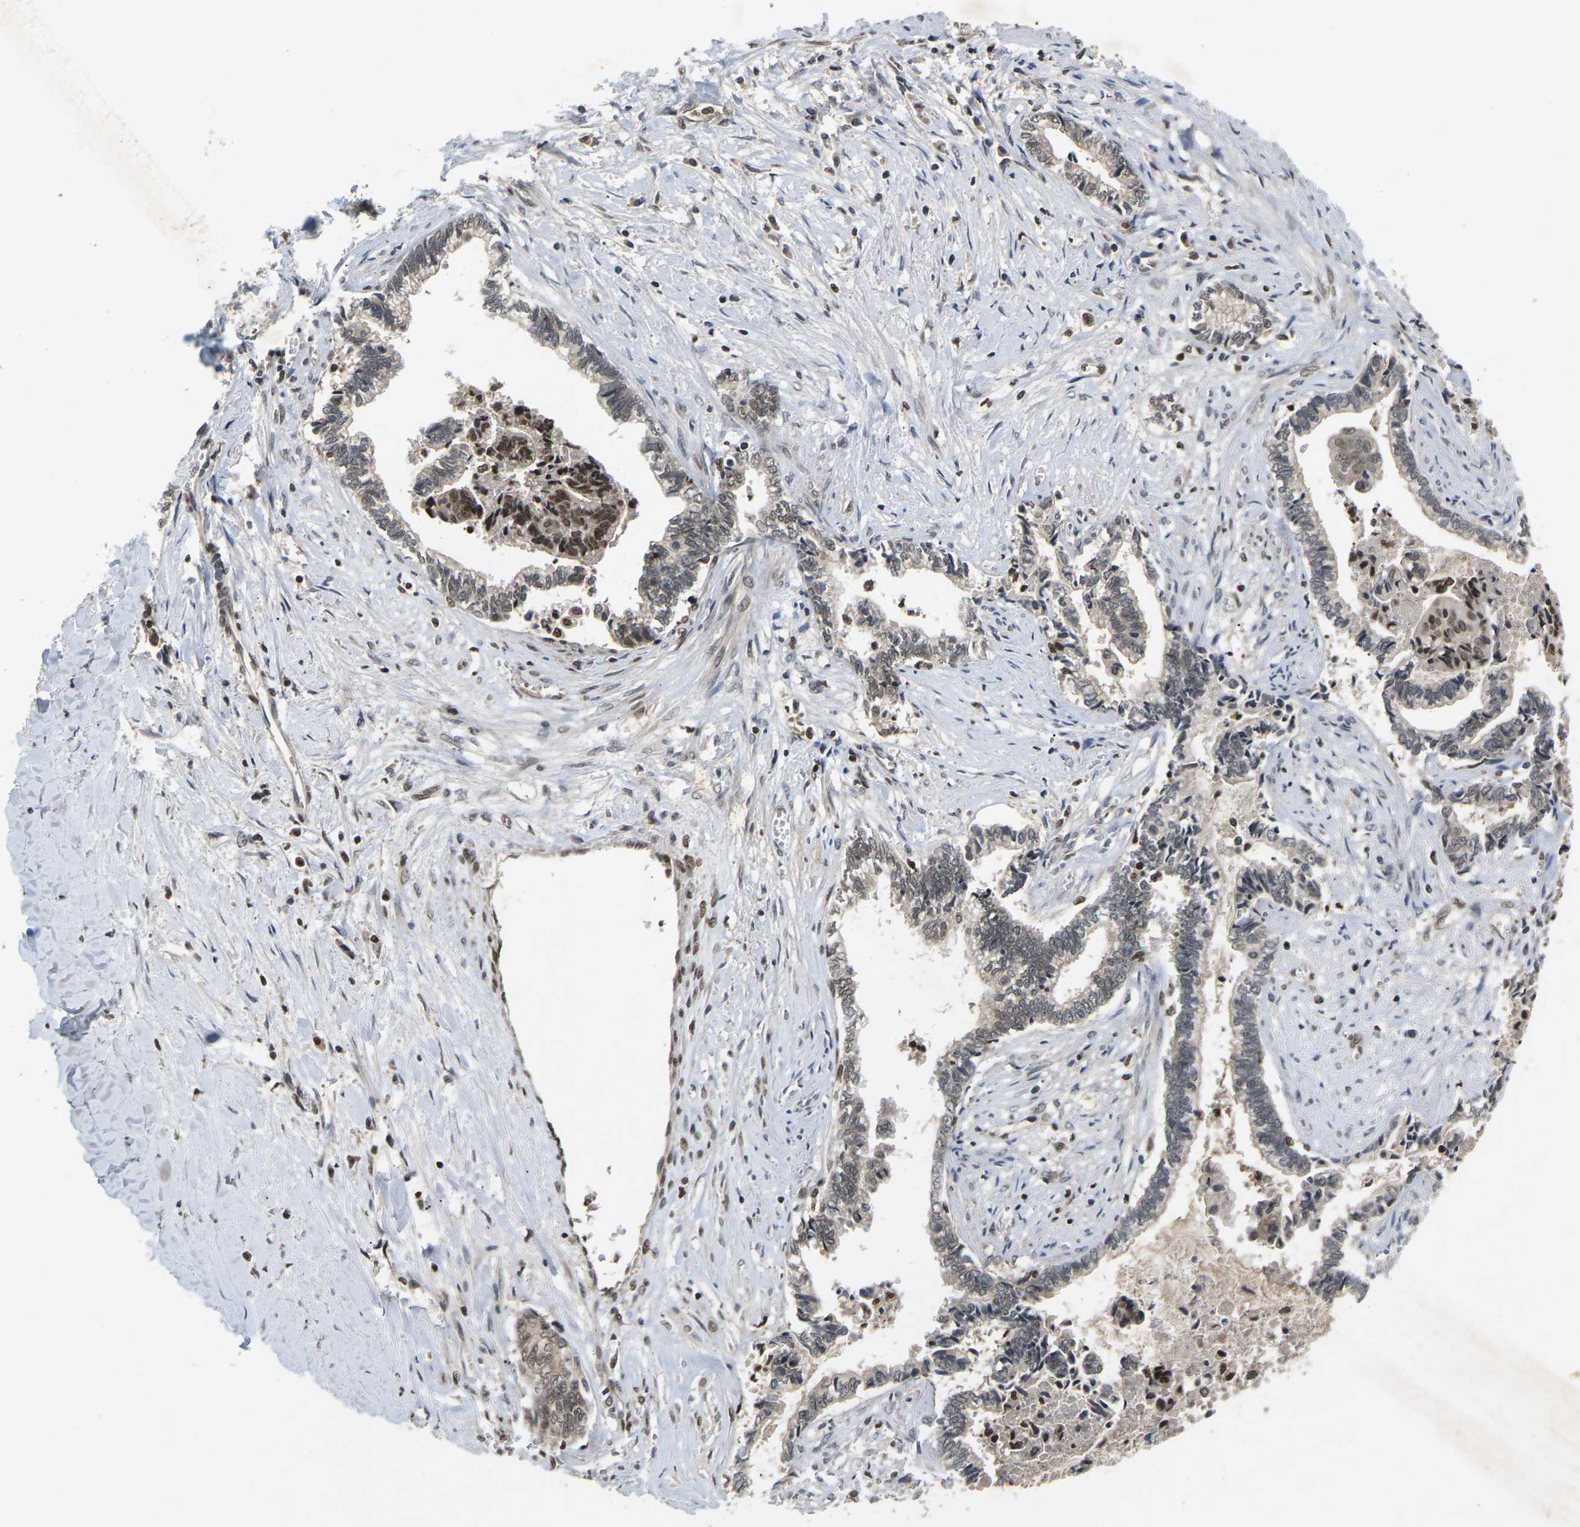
{"staining": {"intensity": "weak", "quantity": ">75%", "location": "nuclear"}, "tissue": "liver cancer", "cell_type": "Tumor cells", "image_type": "cancer", "snomed": [{"axis": "morphology", "description": "Cholangiocarcinoma"}, {"axis": "topography", "description": "Liver"}], "caption": "A photomicrograph of human cholangiocarcinoma (liver) stained for a protein displays weak nuclear brown staining in tumor cells.", "gene": "NELFA", "patient": {"sex": "male", "age": 57}}